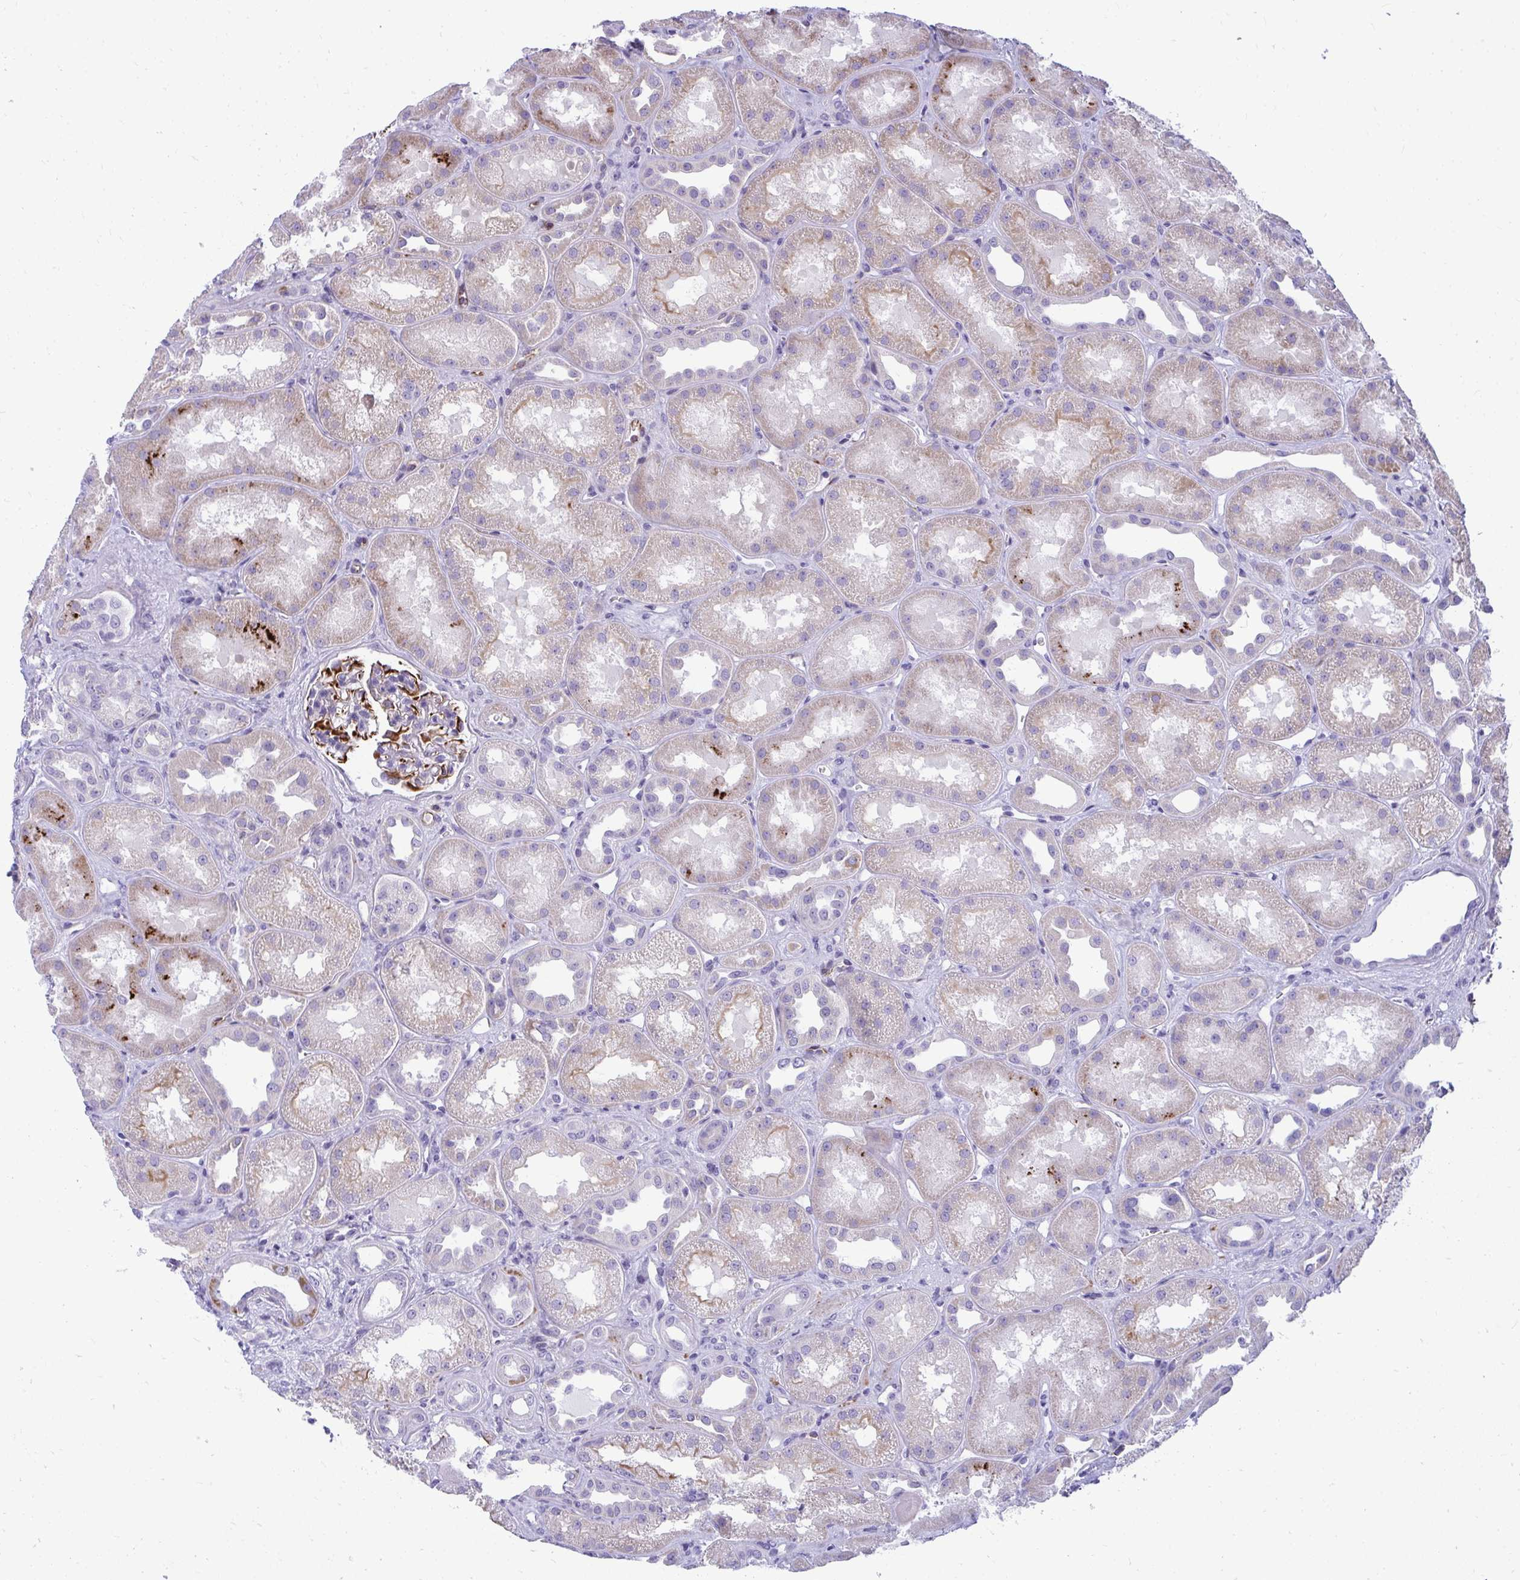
{"staining": {"intensity": "strong", "quantity": "25%-75%", "location": "cytoplasmic/membranous"}, "tissue": "kidney", "cell_type": "Cells in glomeruli", "image_type": "normal", "snomed": [{"axis": "morphology", "description": "Normal tissue, NOS"}, {"axis": "topography", "description": "Kidney"}], "caption": "Immunohistochemistry image of normal human kidney stained for a protein (brown), which reveals high levels of strong cytoplasmic/membranous positivity in approximately 25%-75% of cells in glomeruli.", "gene": "TSBP1", "patient": {"sex": "male", "age": 61}}